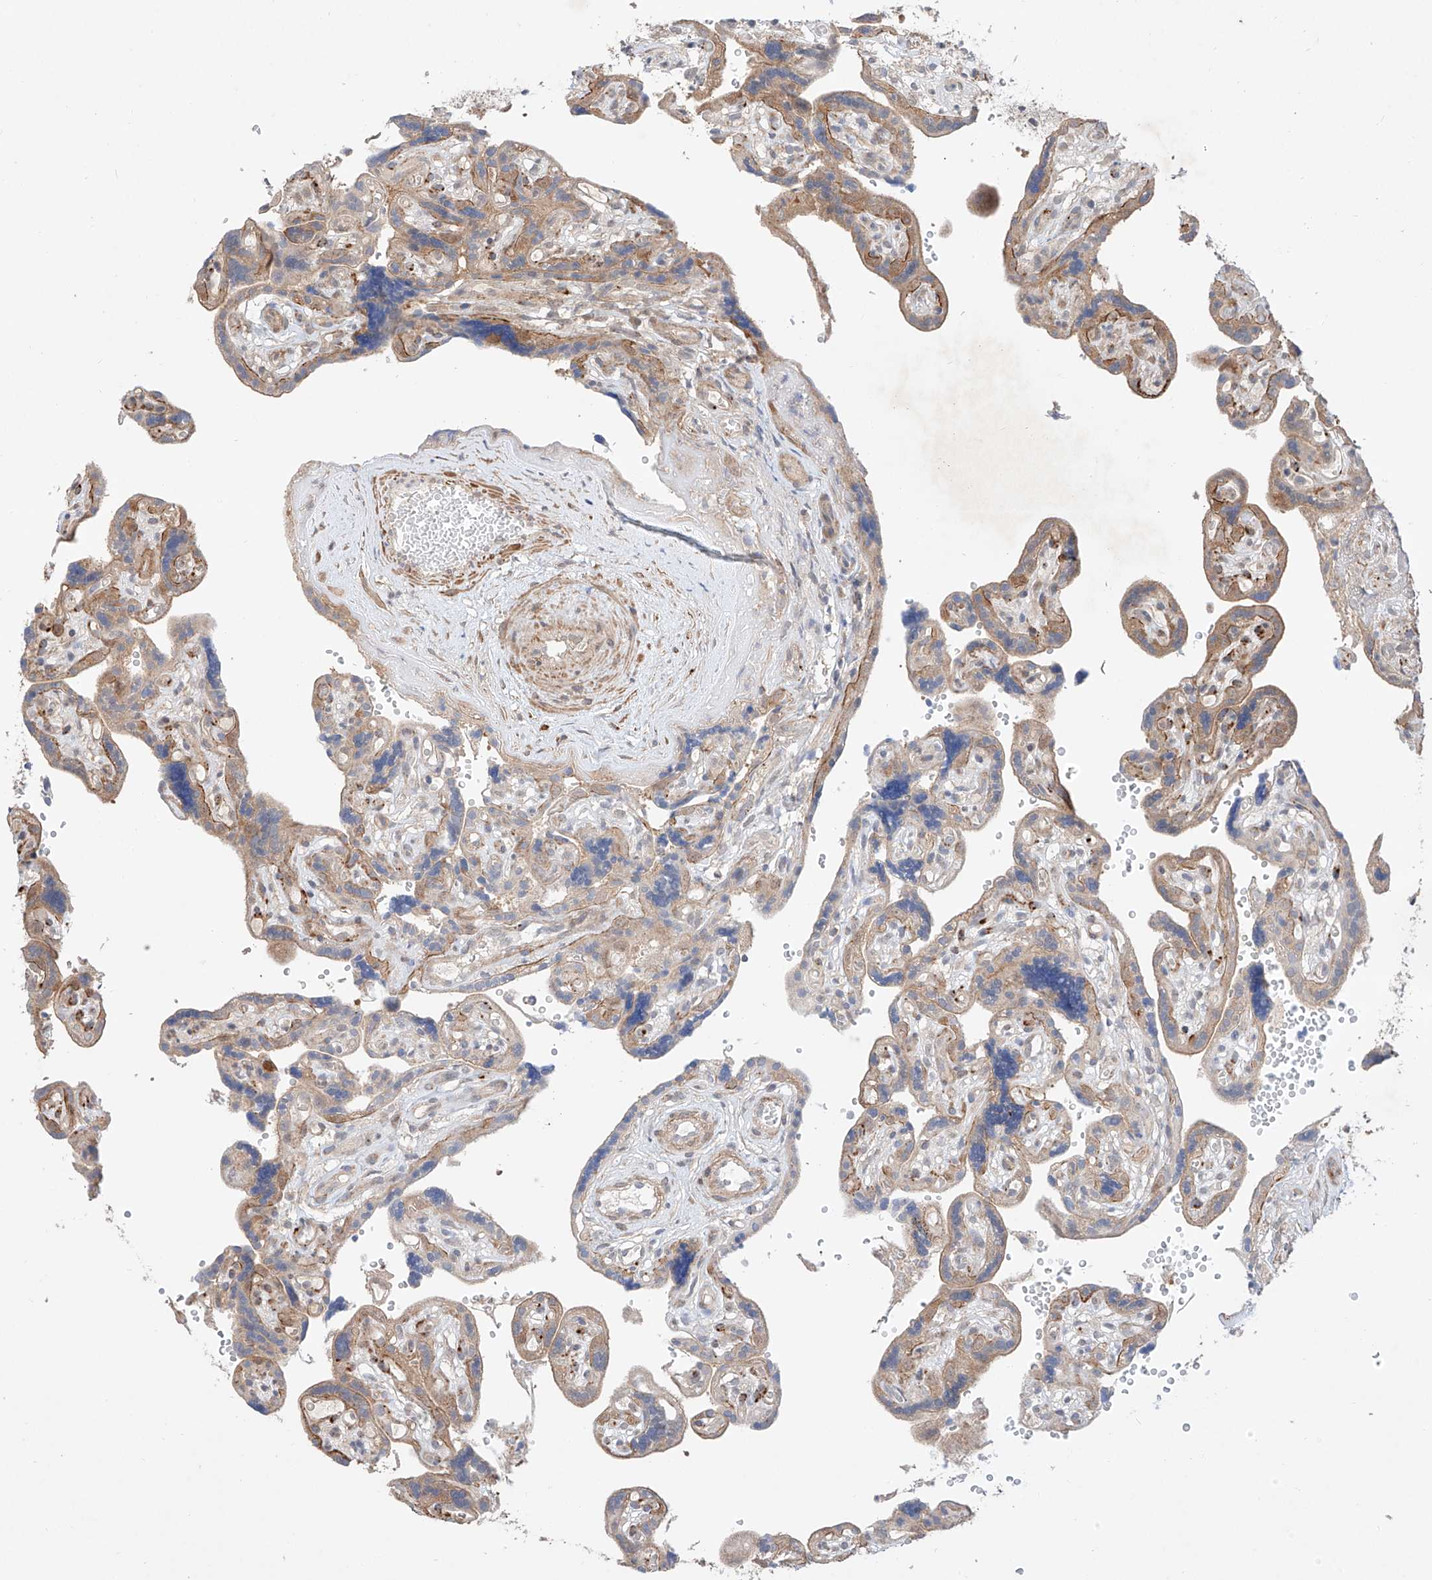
{"staining": {"intensity": "weak", "quantity": ">75%", "location": "cytoplasmic/membranous"}, "tissue": "placenta", "cell_type": "Decidual cells", "image_type": "normal", "snomed": [{"axis": "morphology", "description": "Normal tissue, NOS"}, {"axis": "topography", "description": "Placenta"}], "caption": "Placenta stained with IHC reveals weak cytoplasmic/membranous positivity in about >75% of decidual cells.", "gene": "TSR2", "patient": {"sex": "female", "age": 30}}